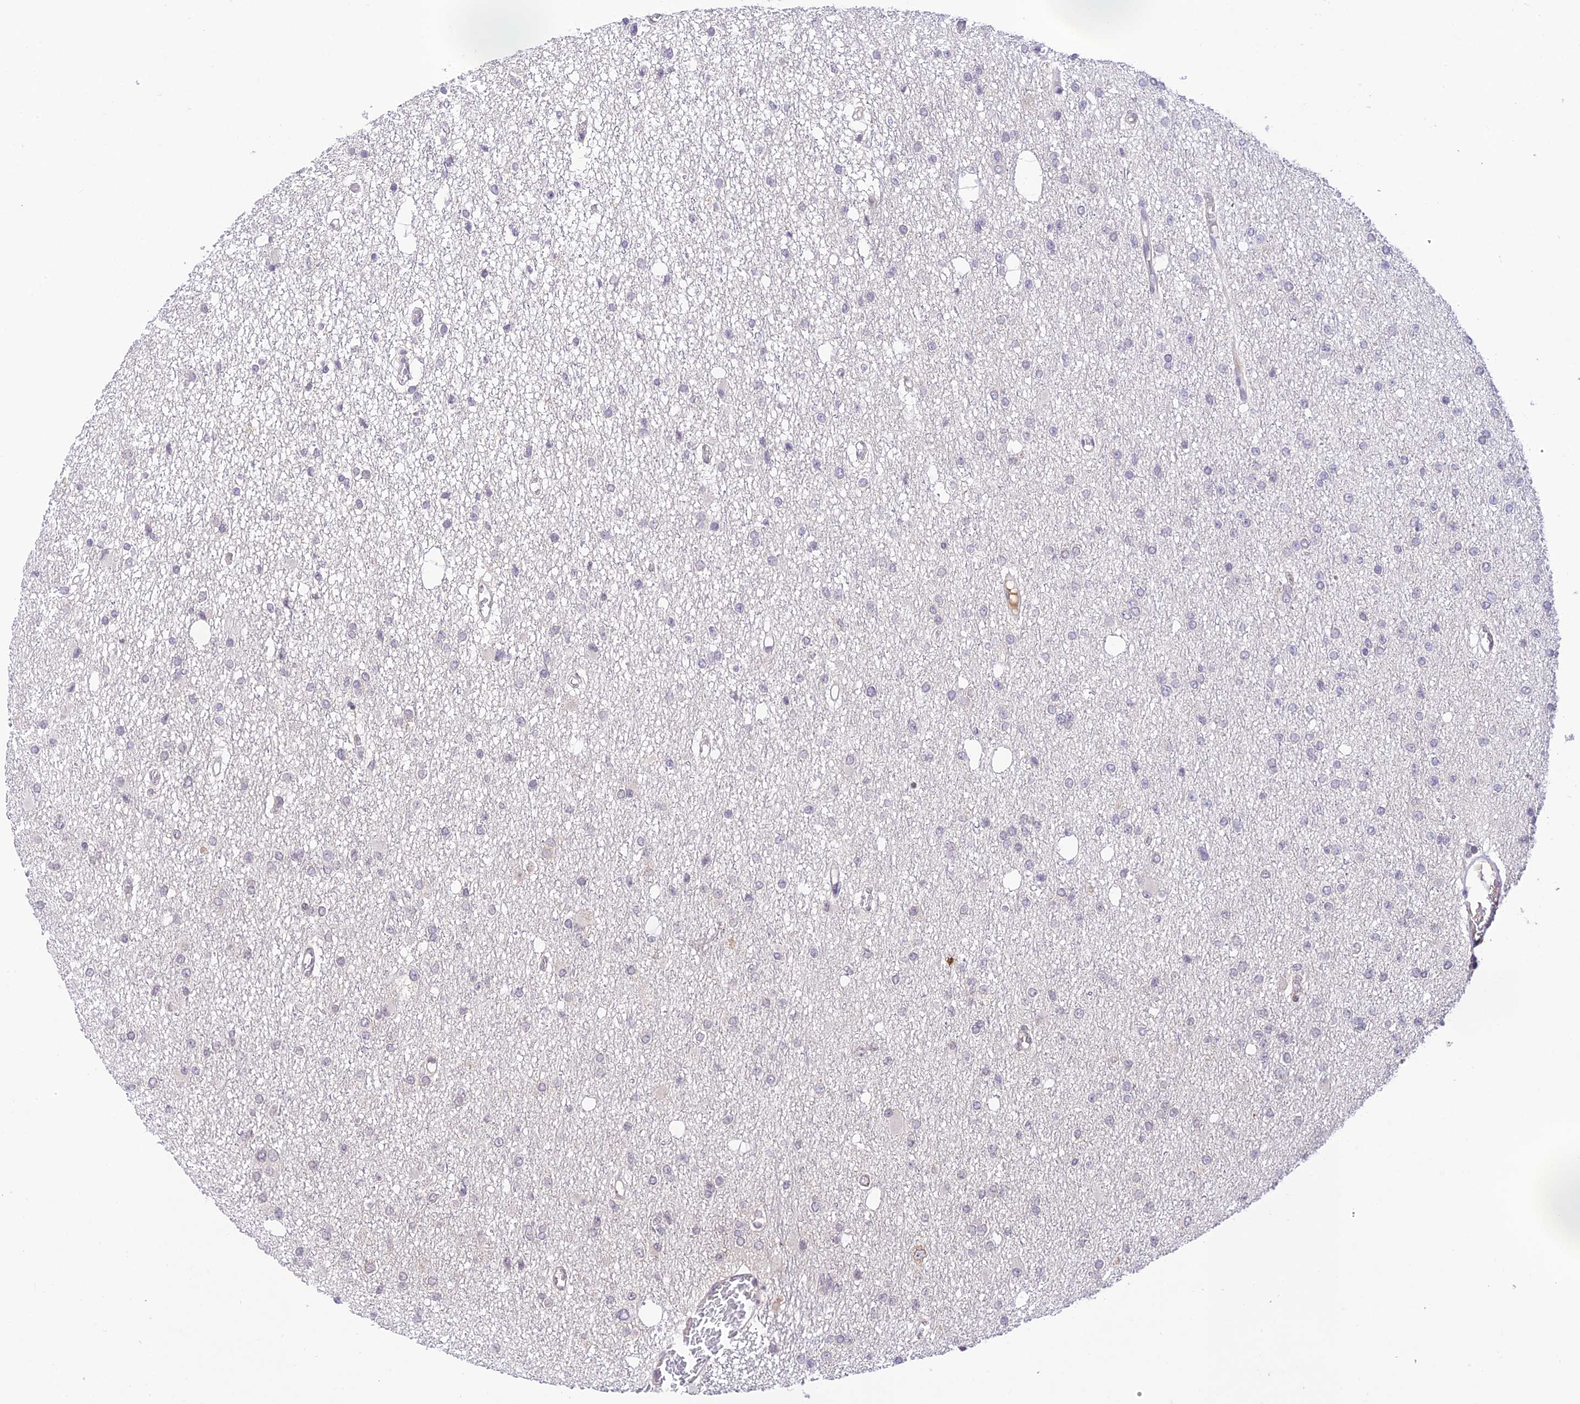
{"staining": {"intensity": "negative", "quantity": "none", "location": "none"}, "tissue": "glioma", "cell_type": "Tumor cells", "image_type": "cancer", "snomed": [{"axis": "morphology", "description": "Glioma, malignant, Low grade"}, {"axis": "topography", "description": "Brain"}], "caption": "This is a photomicrograph of immunohistochemistry (IHC) staining of low-grade glioma (malignant), which shows no positivity in tumor cells. The staining was performed using DAB to visualize the protein expression in brown, while the nuclei were stained in blue with hematoxylin (Magnification: 20x).", "gene": "TEKT1", "patient": {"sex": "female", "age": 22}}